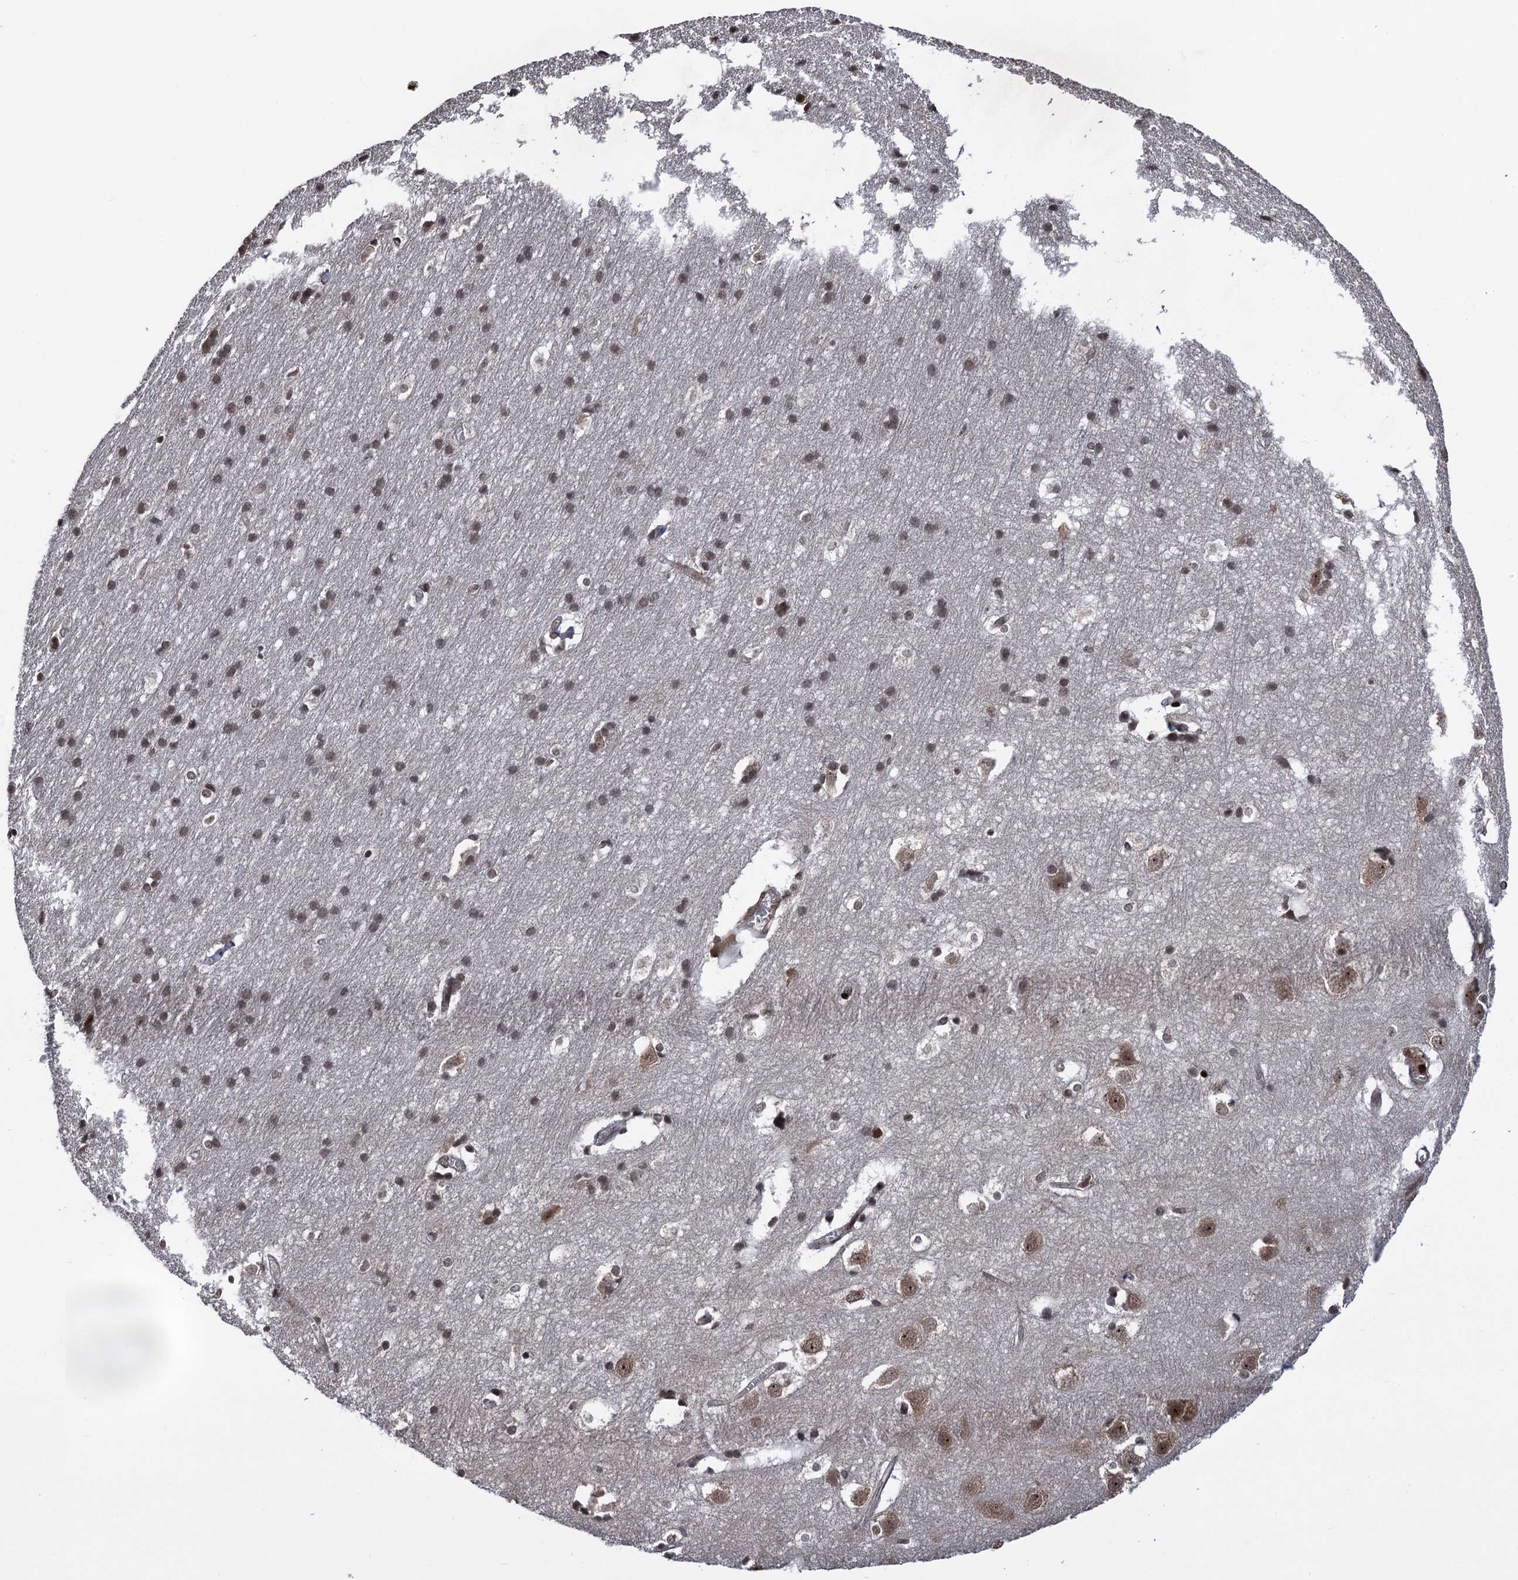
{"staining": {"intensity": "moderate", "quantity": ">75%", "location": "nuclear"}, "tissue": "cerebral cortex", "cell_type": "Endothelial cells", "image_type": "normal", "snomed": [{"axis": "morphology", "description": "Normal tissue, NOS"}, {"axis": "topography", "description": "Cerebral cortex"}], "caption": "A brown stain shows moderate nuclear expression of a protein in endothelial cells of normal cerebral cortex. (IHC, brightfield microscopy, high magnification).", "gene": "ZNF169", "patient": {"sex": "male", "age": 54}}